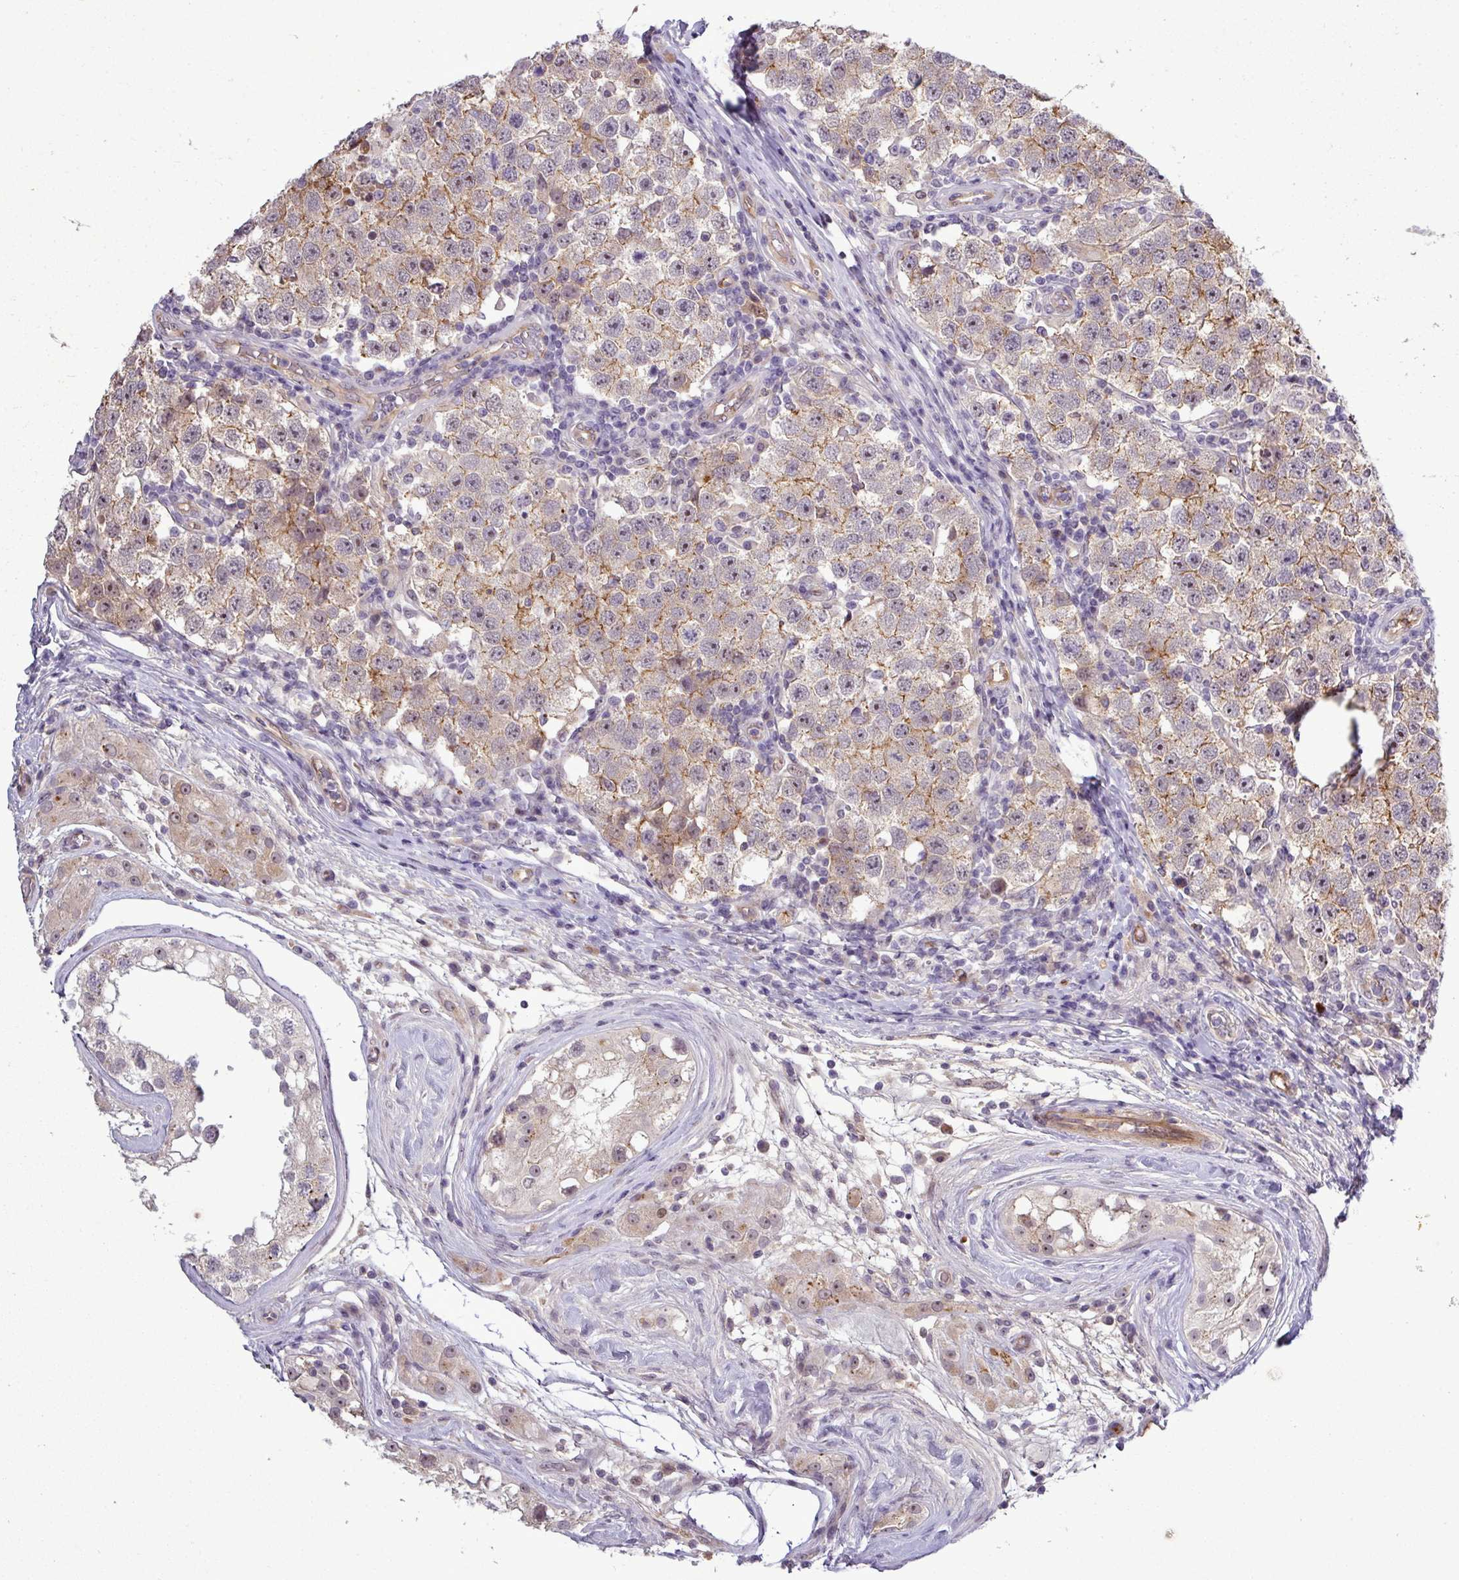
{"staining": {"intensity": "moderate", "quantity": "25%-75%", "location": "cytoplasmic/membranous"}, "tissue": "testis cancer", "cell_type": "Tumor cells", "image_type": "cancer", "snomed": [{"axis": "morphology", "description": "Seminoma, NOS"}, {"axis": "topography", "description": "Testis"}], "caption": "Immunohistochemical staining of human seminoma (testis) reveals moderate cytoplasmic/membranous protein expression in about 25%-75% of tumor cells.", "gene": "PCDH1", "patient": {"sex": "male", "age": 34}}